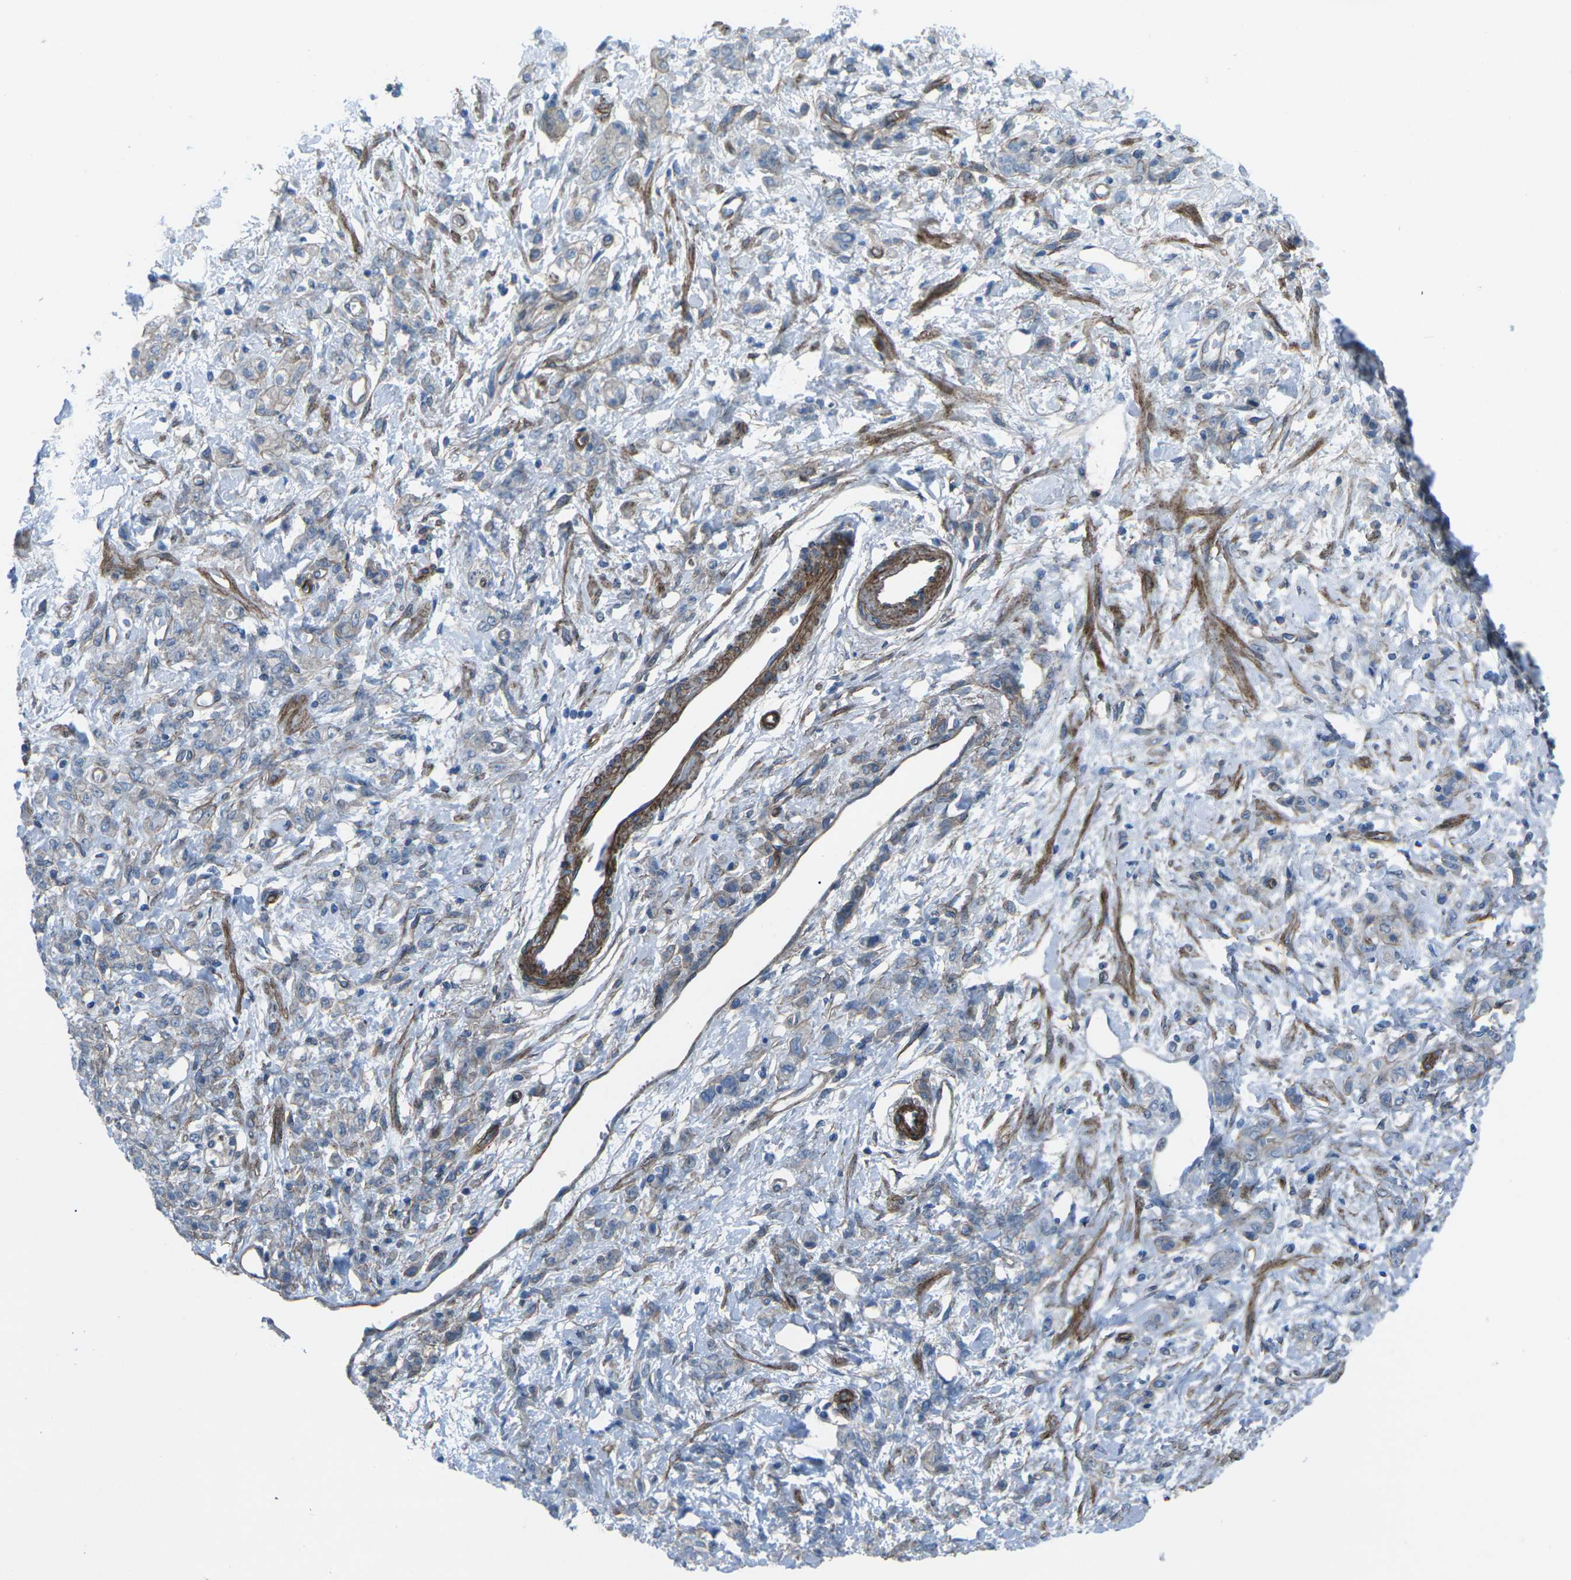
{"staining": {"intensity": "negative", "quantity": "none", "location": "none"}, "tissue": "stomach cancer", "cell_type": "Tumor cells", "image_type": "cancer", "snomed": [{"axis": "morphology", "description": "Normal tissue, NOS"}, {"axis": "morphology", "description": "Adenocarcinoma, NOS"}, {"axis": "topography", "description": "Stomach"}], "caption": "IHC photomicrograph of neoplastic tissue: human adenocarcinoma (stomach) stained with DAB (3,3'-diaminobenzidine) shows no significant protein expression in tumor cells.", "gene": "UTRN", "patient": {"sex": "male", "age": 82}}